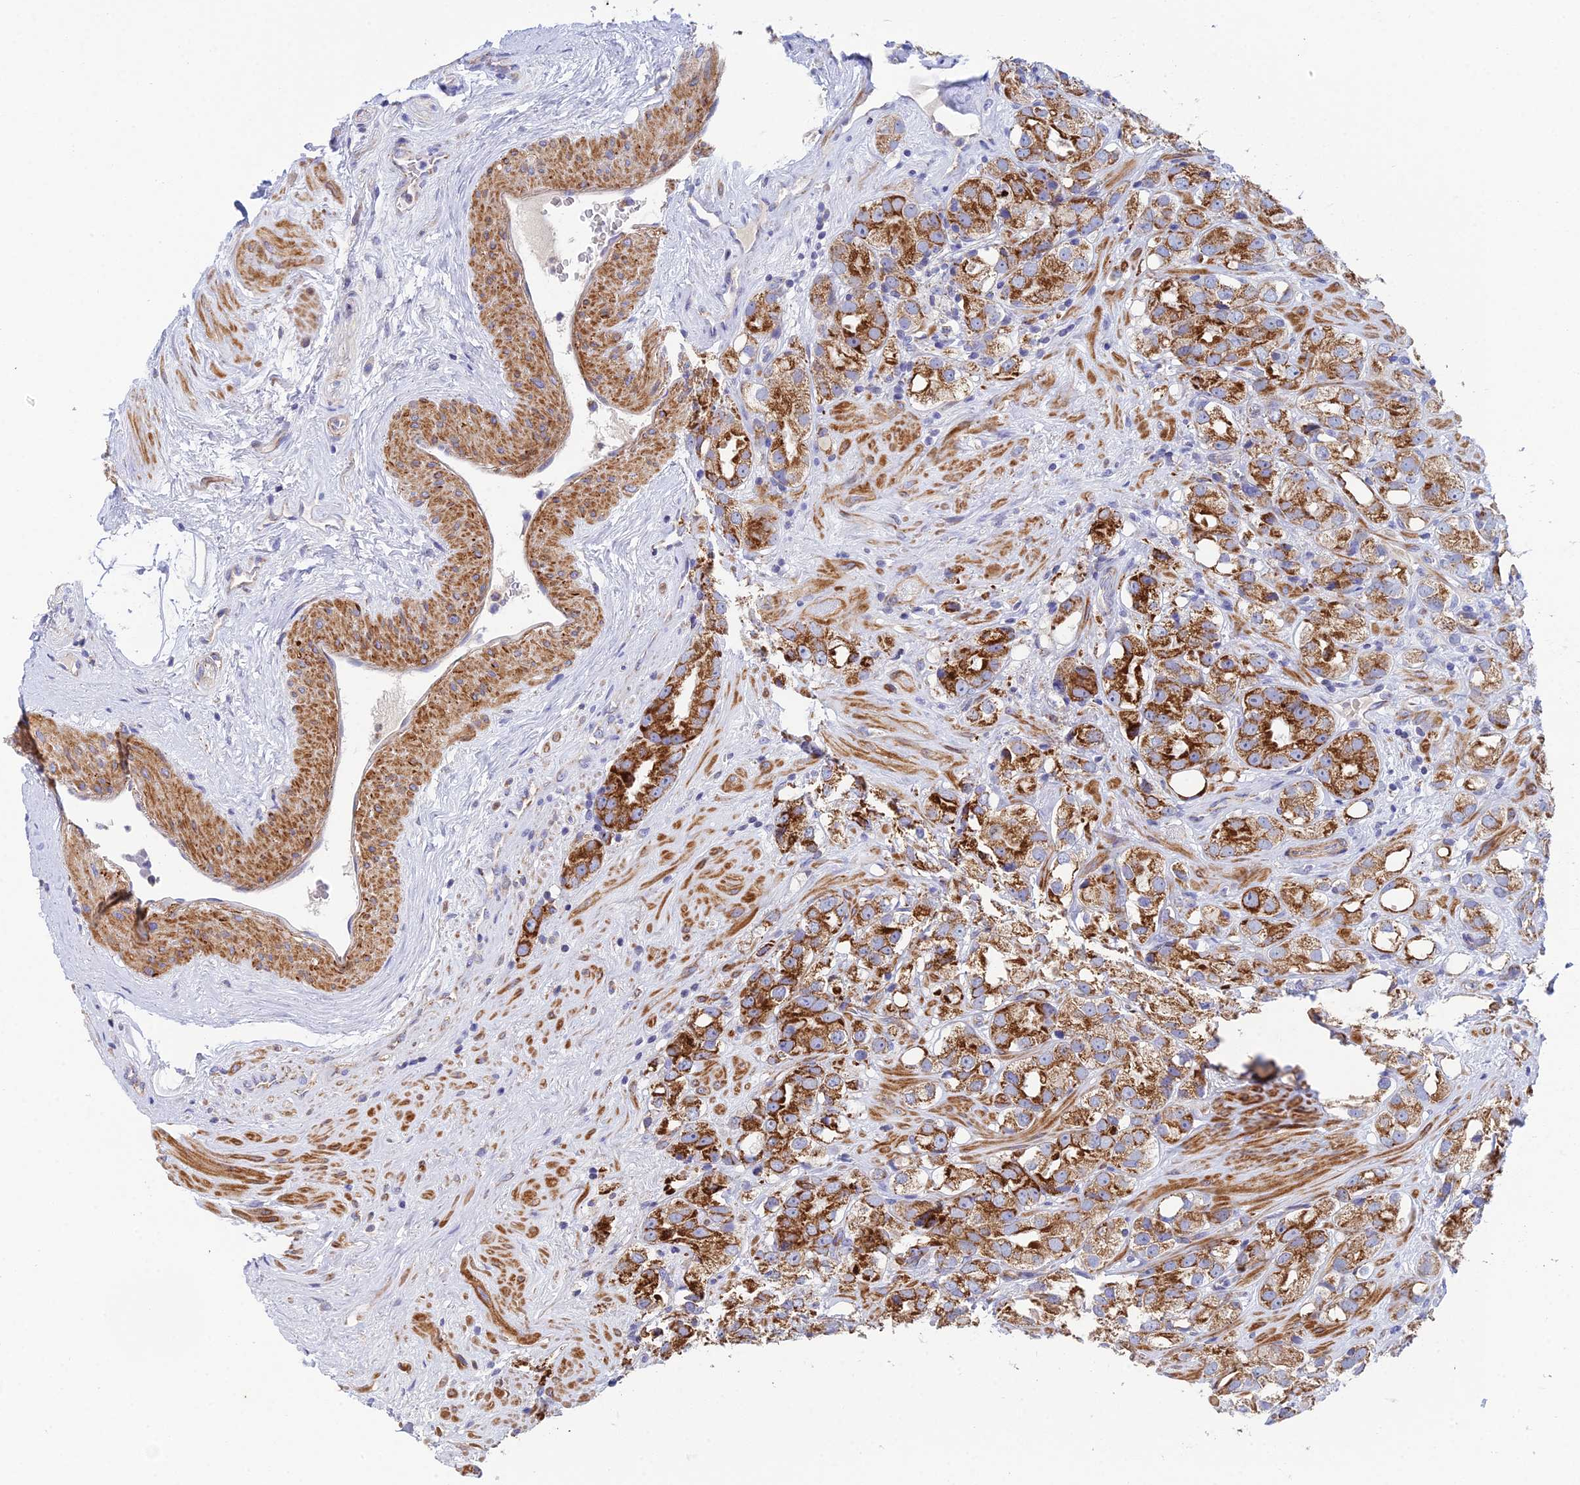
{"staining": {"intensity": "strong", "quantity": ">75%", "location": "cytoplasmic/membranous"}, "tissue": "prostate cancer", "cell_type": "Tumor cells", "image_type": "cancer", "snomed": [{"axis": "morphology", "description": "Adenocarcinoma, NOS"}, {"axis": "topography", "description": "Prostate"}], "caption": "A brown stain highlights strong cytoplasmic/membranous staining of a protein in human prostate cancer tumor cells.", "gene": "CSPG4", "patient": {"sex": "male", "age": 79}}